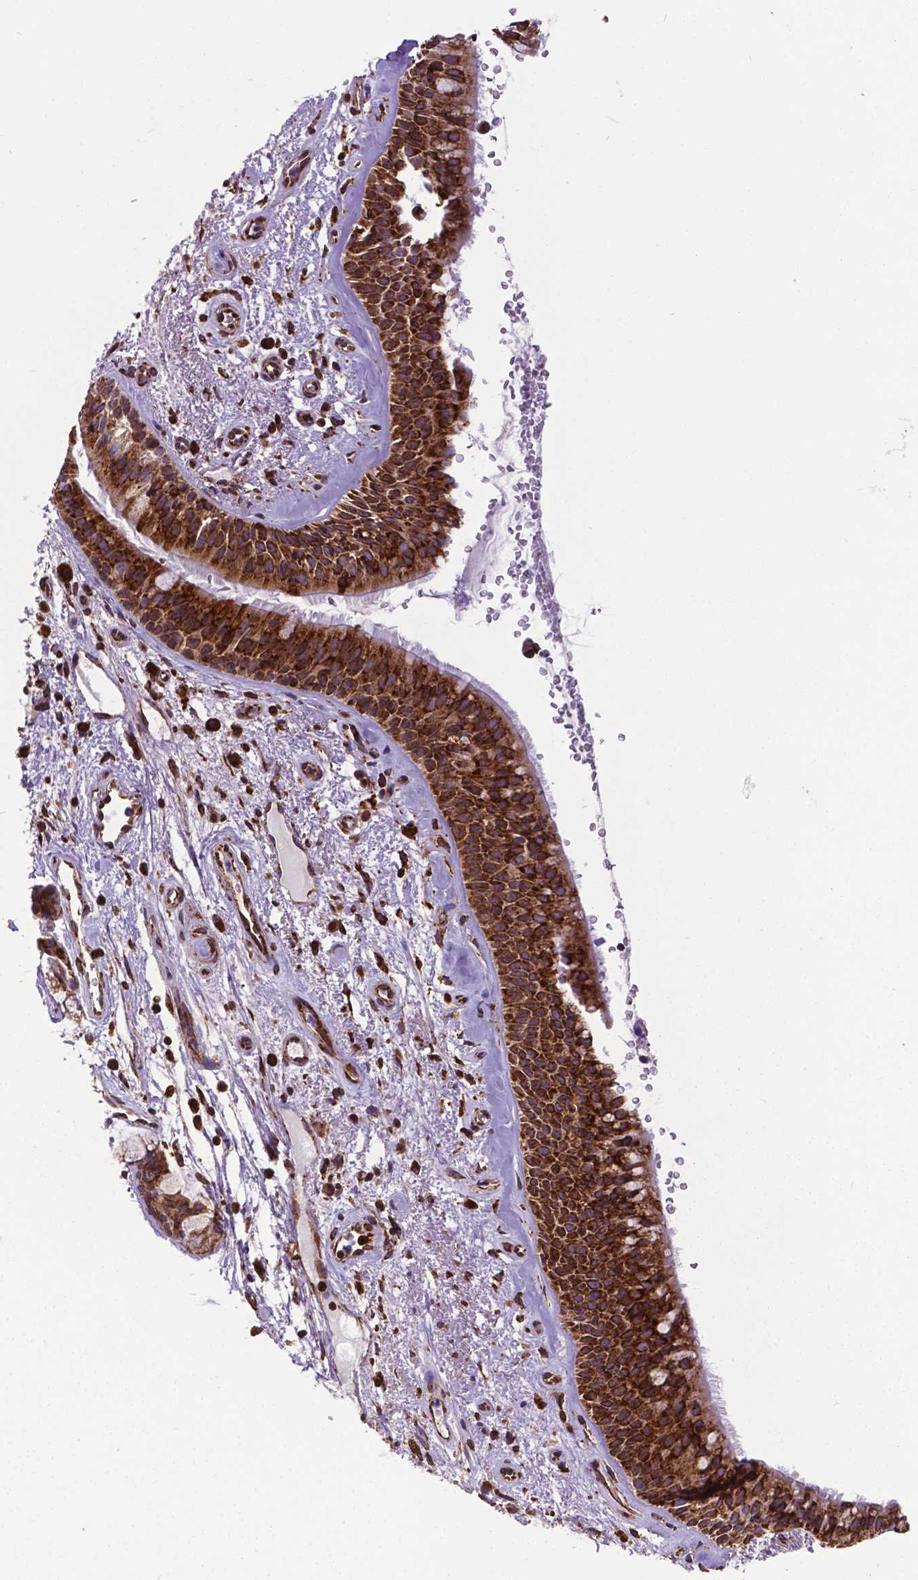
{"staining": {"intensity": "strong", "quantity": ">75%", "location": "cytoplasmic/membranous"}, "tissue": "bronchus", "cell_type": "Respiratory epithelial cells", "image_type": "normal", "snomed": [{"axis": "morphology", "description": "Normal tissue, NOS"}, {"axis": "topography", "description": "Bronchus"}], "caption": "This image reveals immunohistochemistry staining of benign human bronchus, with high strong cytoplasmic/membranous expression in about >75% of respiratory epithelial cells.", "gene": "MTDH", "patient": {"sex": "male", "age": 48}}